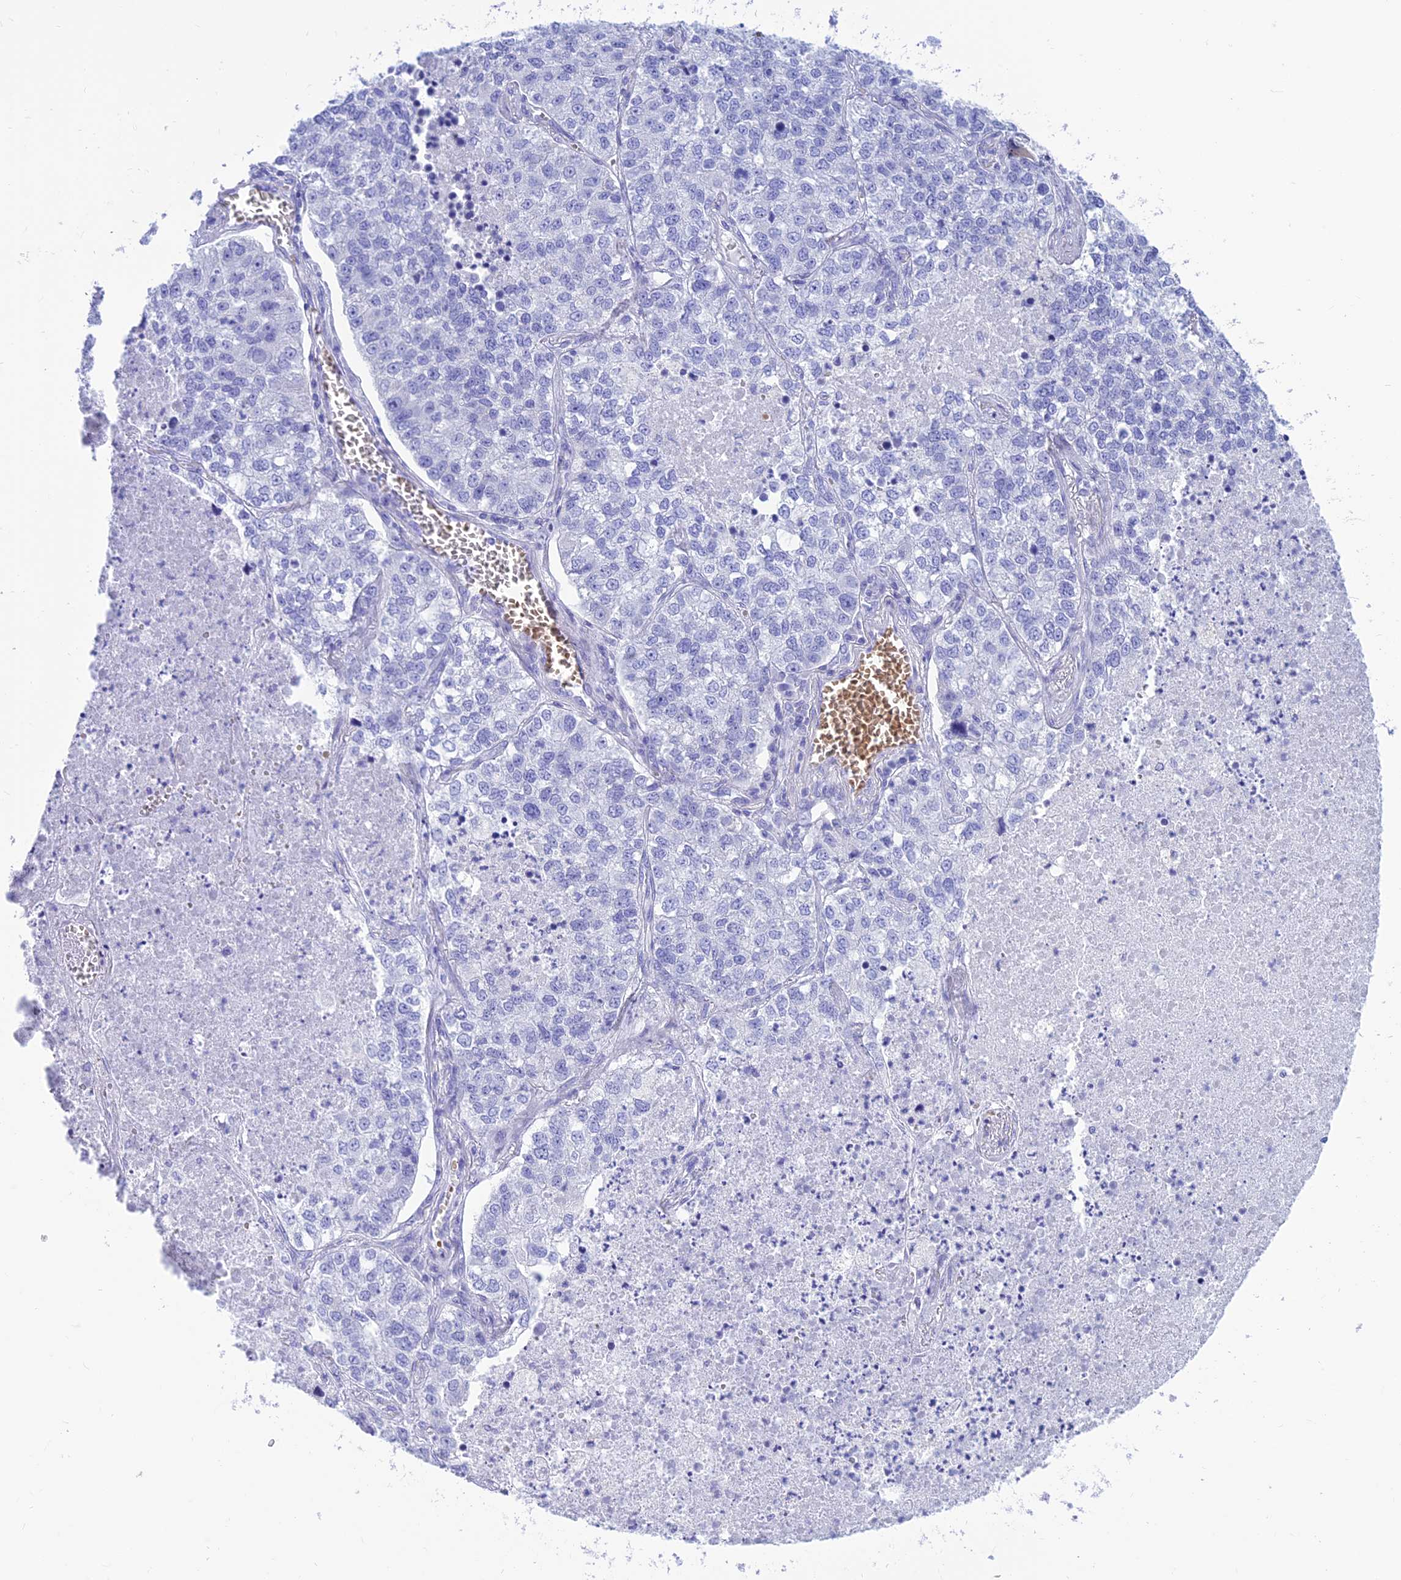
{"staining": {"intensity": "negative", "quantity": "none", "location": "none"}, "tissue": "lung cancer", "cell_type": "Tumor cells", "image_type": "cancer", "snomed": [{"axis": "morphology", "description": "Adenocarcinoma, NOS"}, {"axis": "topography", "description": "Lung"}], "caption": "Protein analysis of lung cancer shows no significant expression in tumor cells.", "gene": "GLYATL1", "patient": {"sex": "male", "age": 49}}